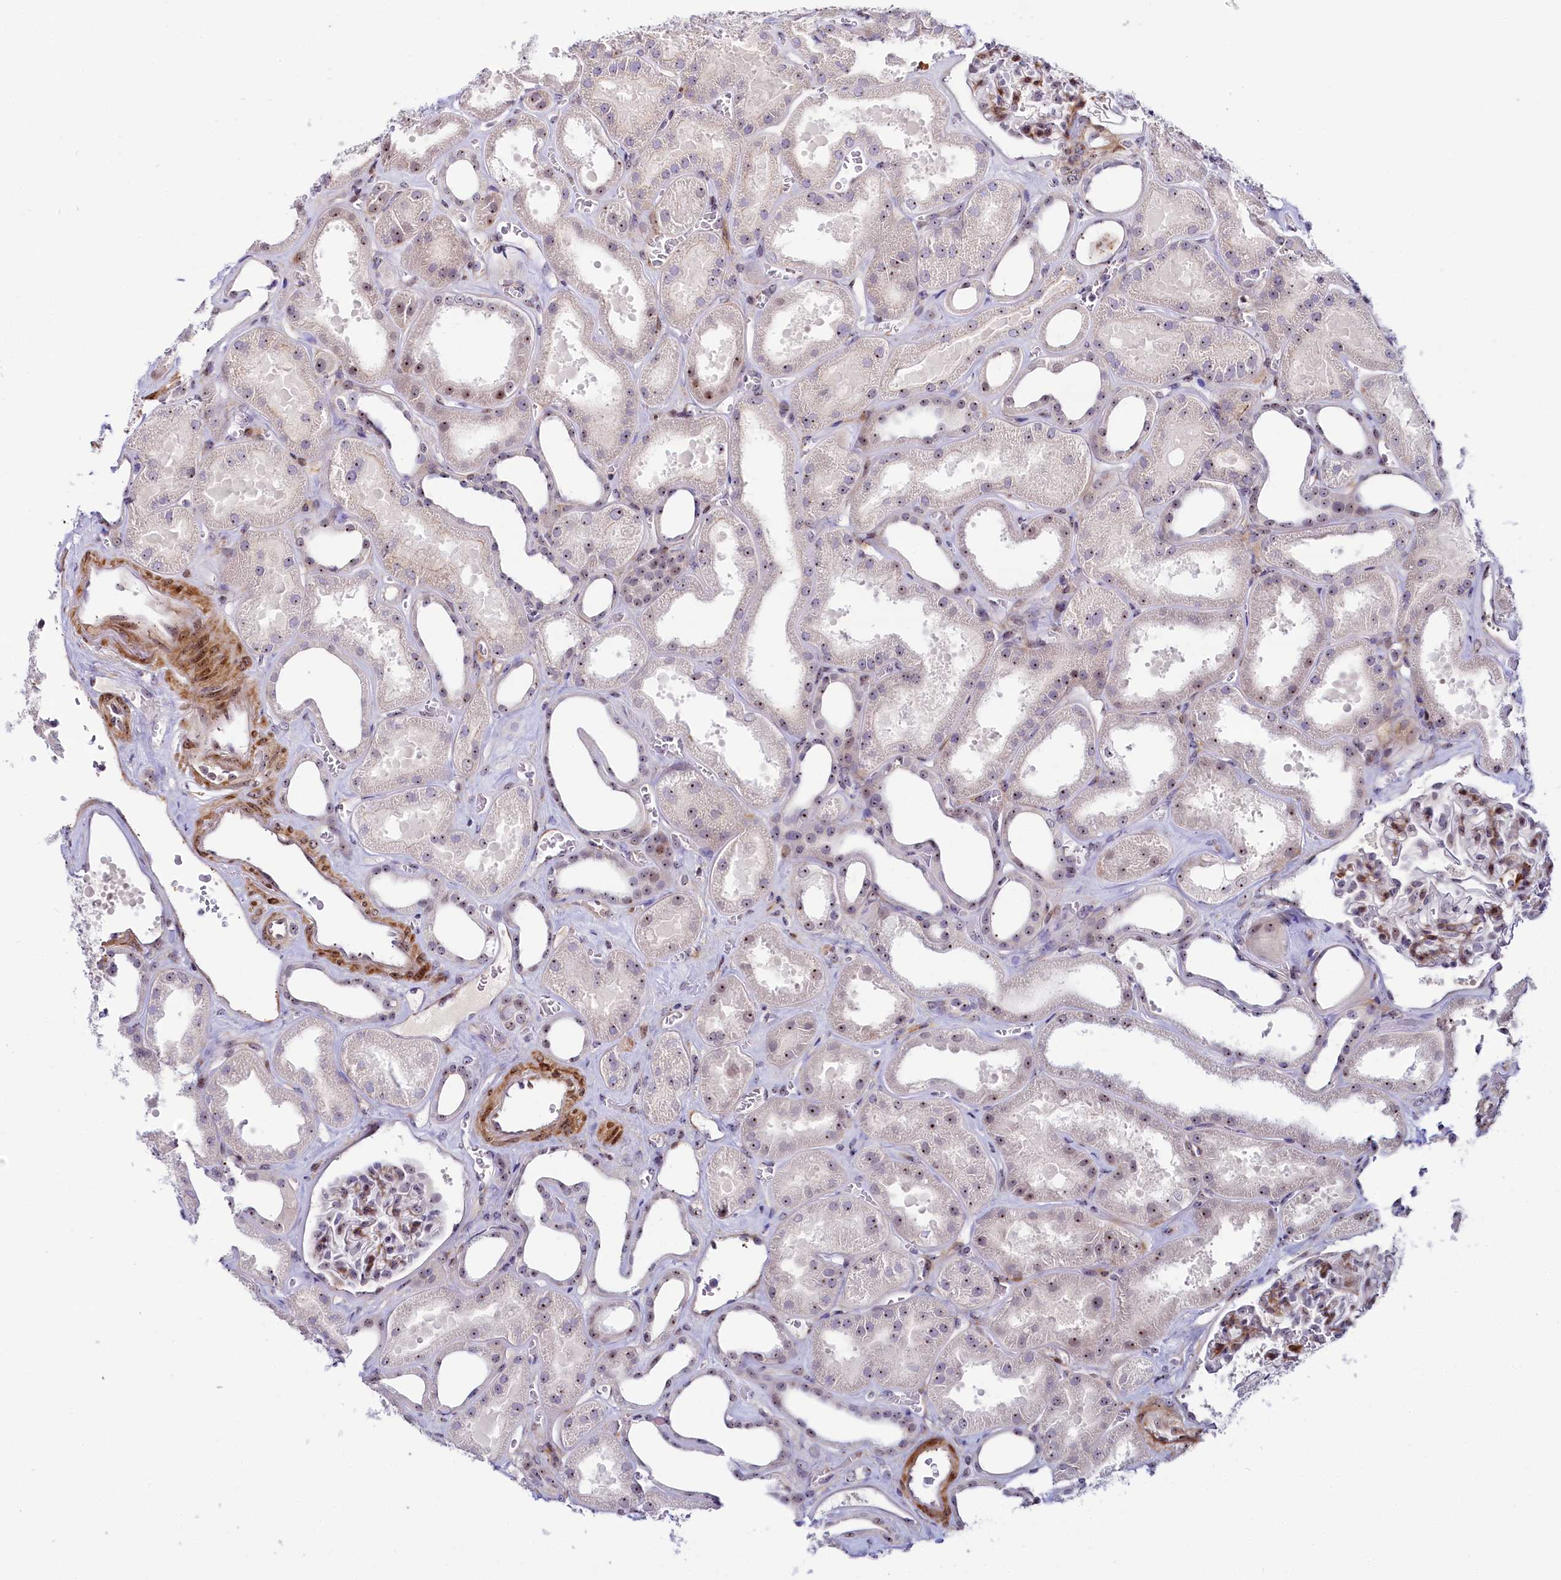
{"staining": {"intensity": "moderate", "quantity": "25%-75%", "location": "cytoplasmic/membranous,nuclear"}, "tissue": "kidney", "cell_type": "Cells in glomeruli", "image_type": "normal", "snomed": [{"axis": "morphology", "description": "Normal tissue, NOS"}, {"axis": "morphology", "description": "Adenocarcinoma, NOS"}, {"axis": "topography", "description": "Kidney"}], "caption": "This photomicrograph demonstrates immunohistochemistry (IHC) staining of benign kidney, with medium moderate cytoplasmic/membranous,nuclear expression in approximately 25%-75% of cells in glomeruli.", "gene": "TCOF1", "patient": {"sex": "female", "age": 68}}